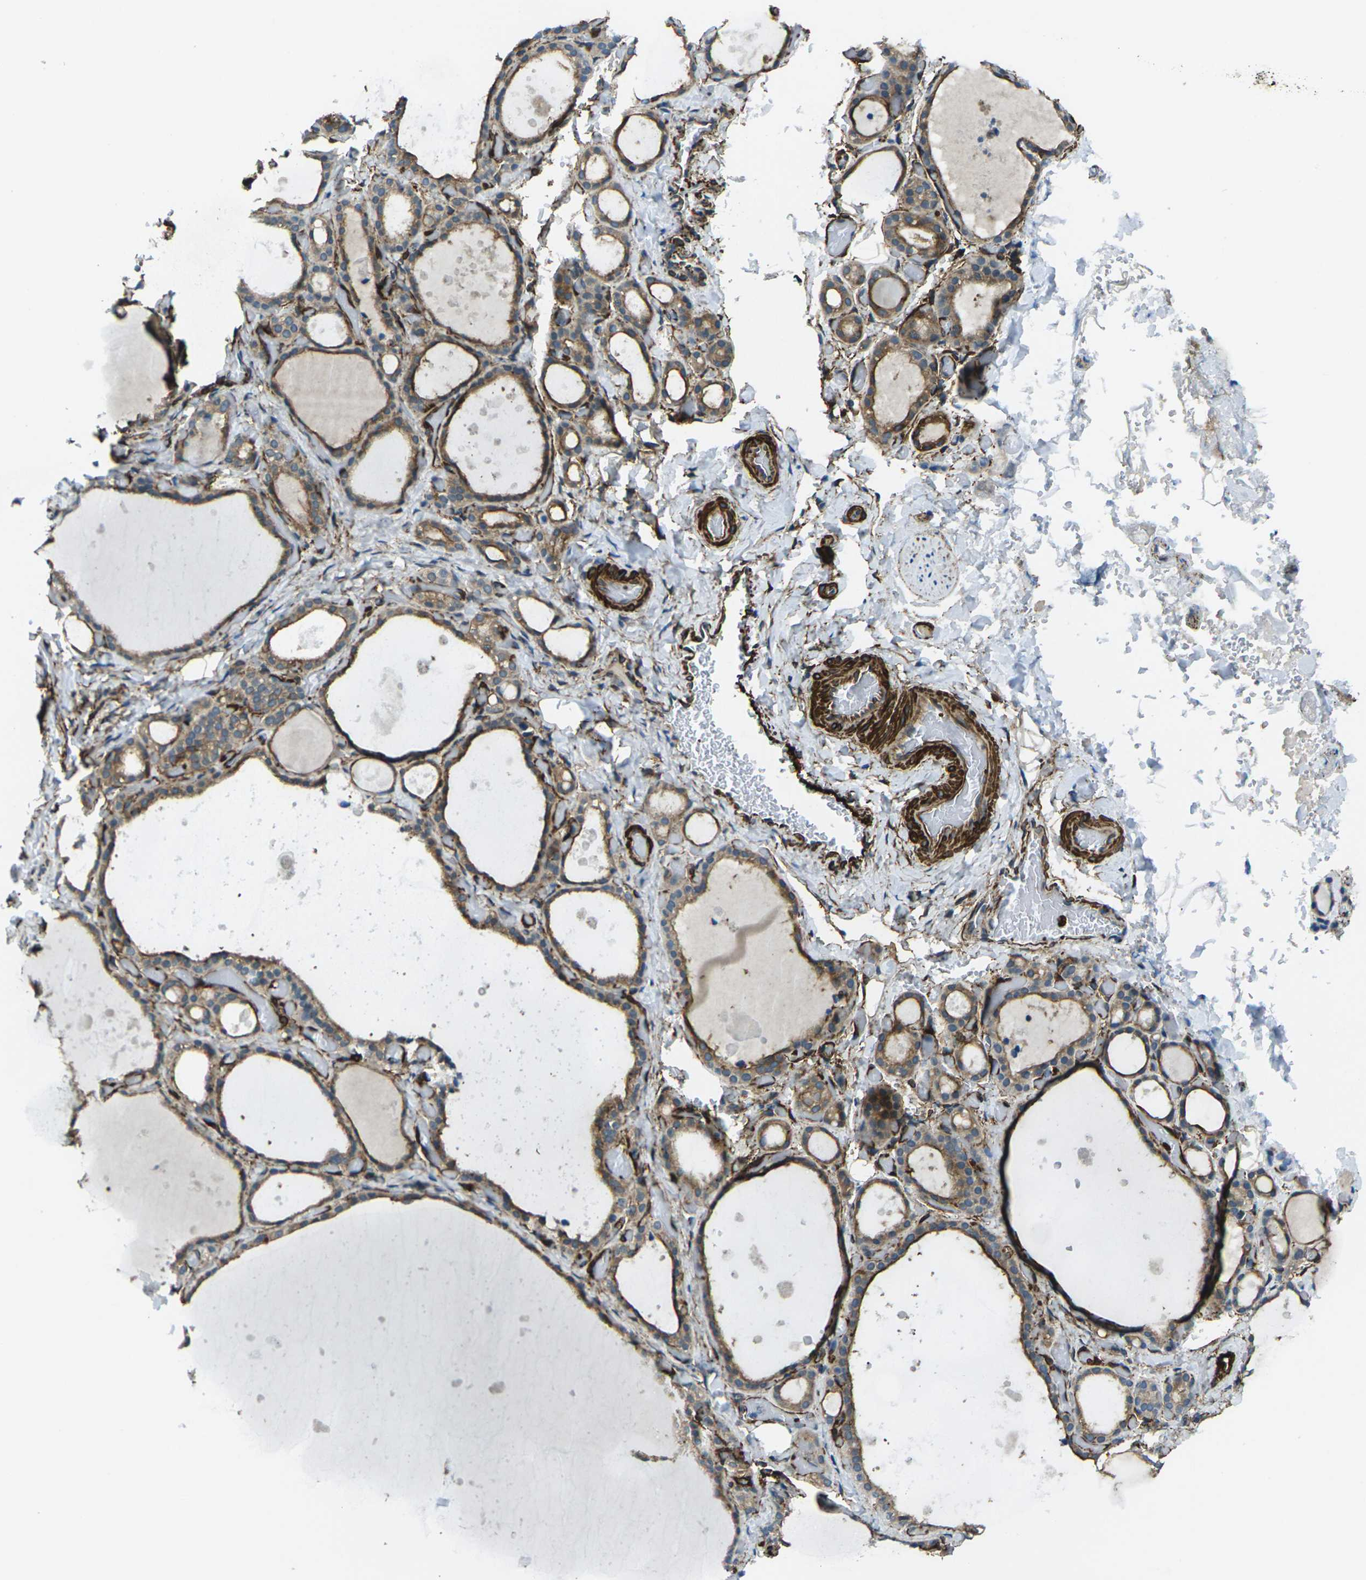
{"staining": {"intensity": "moderate", "quantity": ">75%", "location": "cytoplasmic/membranous"}, "tissue": "thyroid gland", "cell_type": "Glandular cells", "image_type": "normal", "snomed": [{"axis": "morphology", "description": "Normal tissue, NOS"}, {"axis": "topography", "description": "Thyroid gland"}], "caption": "Glandular cells reveal medium levels of moderate cytoplasmic/membranous expression in approximately >75% of cells in unremarkable human thyroid gland.", "gene": "GRAMD1C", "patient": {"sex": "female", "age": 44}}